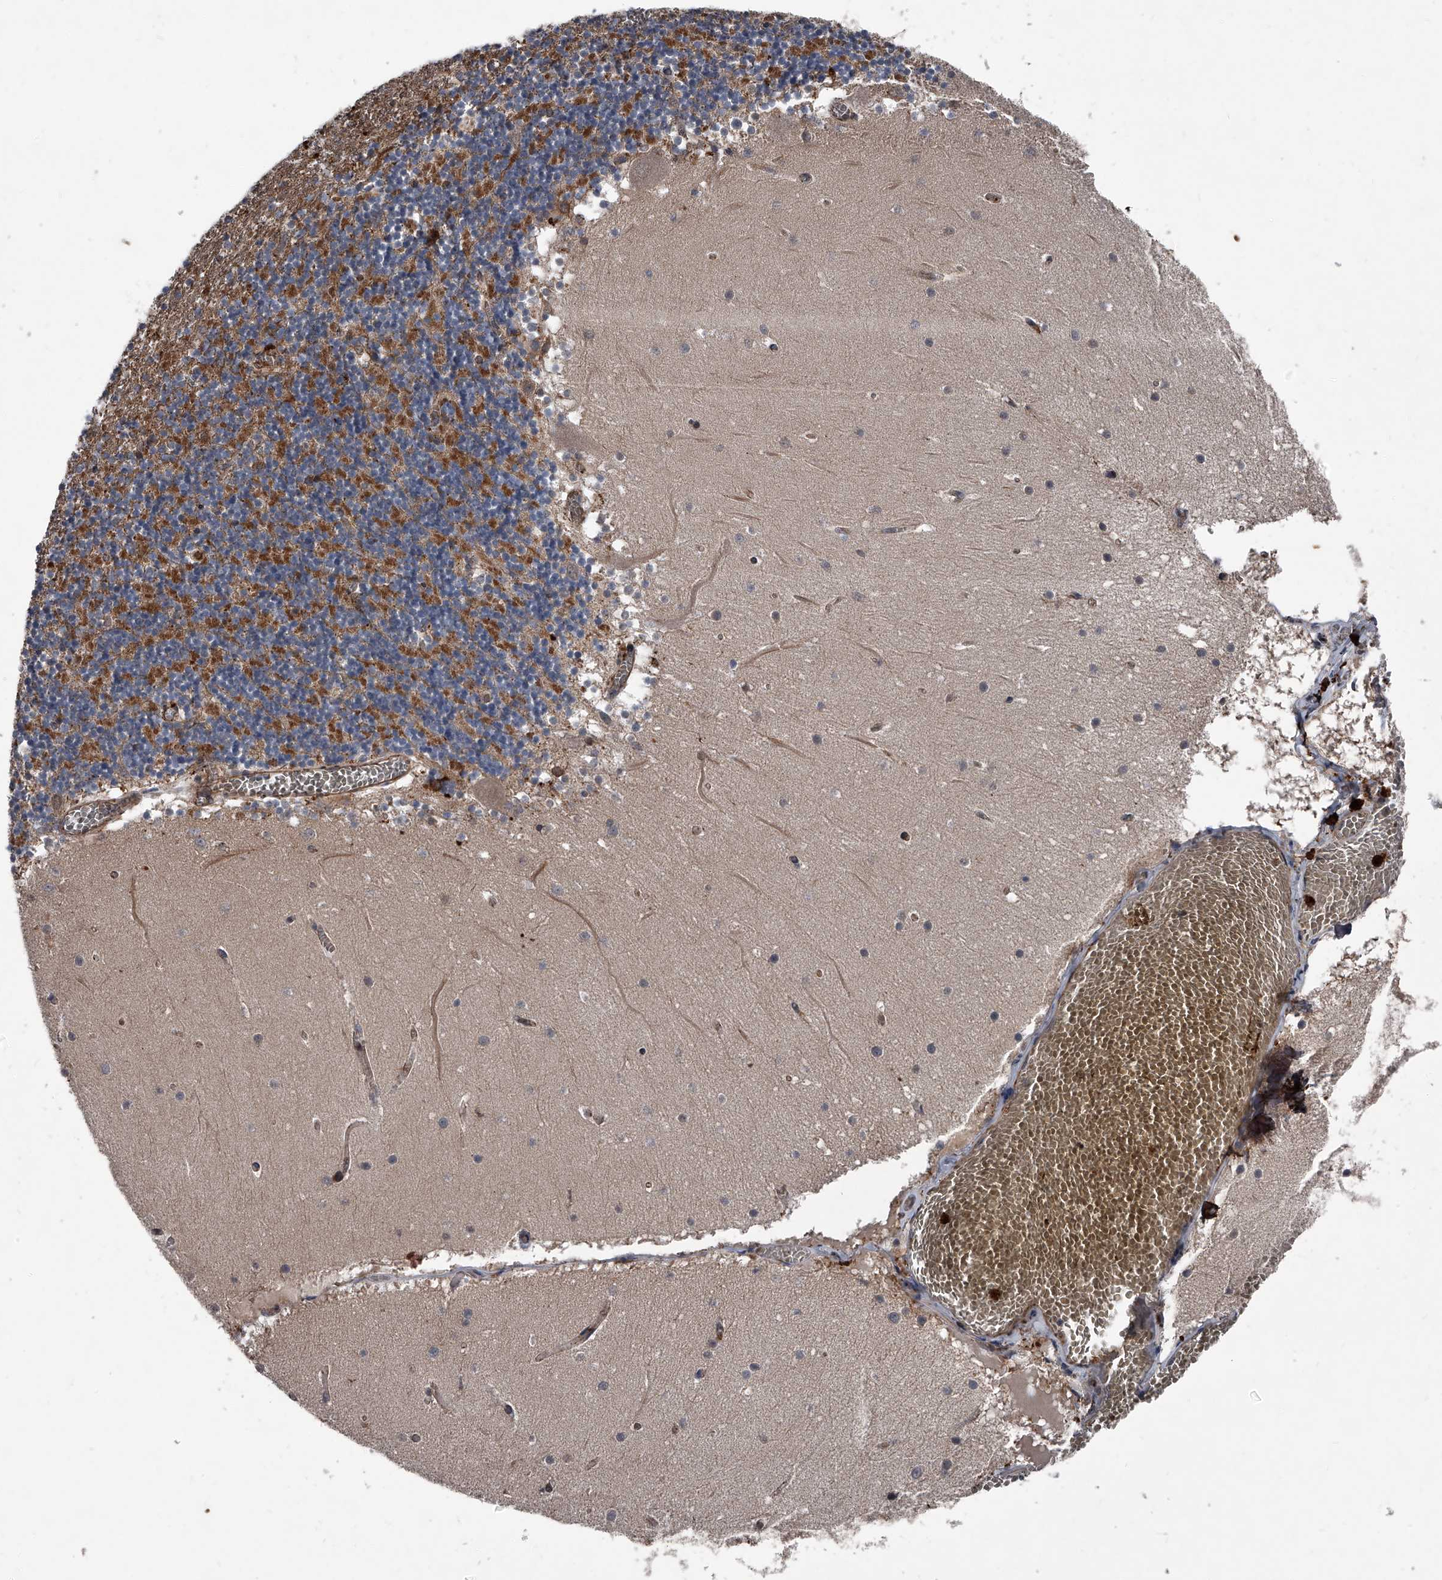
{"staining": {"intensity": "strong", "quantity": ">75%", "location": "cytoplasmic/membranous"}, "tissue": "cerebellum", "cell_type": "Cells in granular layer", "image_type": "normal", "snomed": [{"axis": "morphology", "description": "Normal tissue, NOS"}, {"axis": "topography", "description": "Cerebellum"}], "caption": "Cerebellum was stained to show a protein in brown. There is high levels of strong cytoplasmic/membranous expression in about >75% of cells in granular layer. Nuclei are stained in blue.", "gene": "MAPKAP1", "patient": {"sex": "female", "age": 28}}